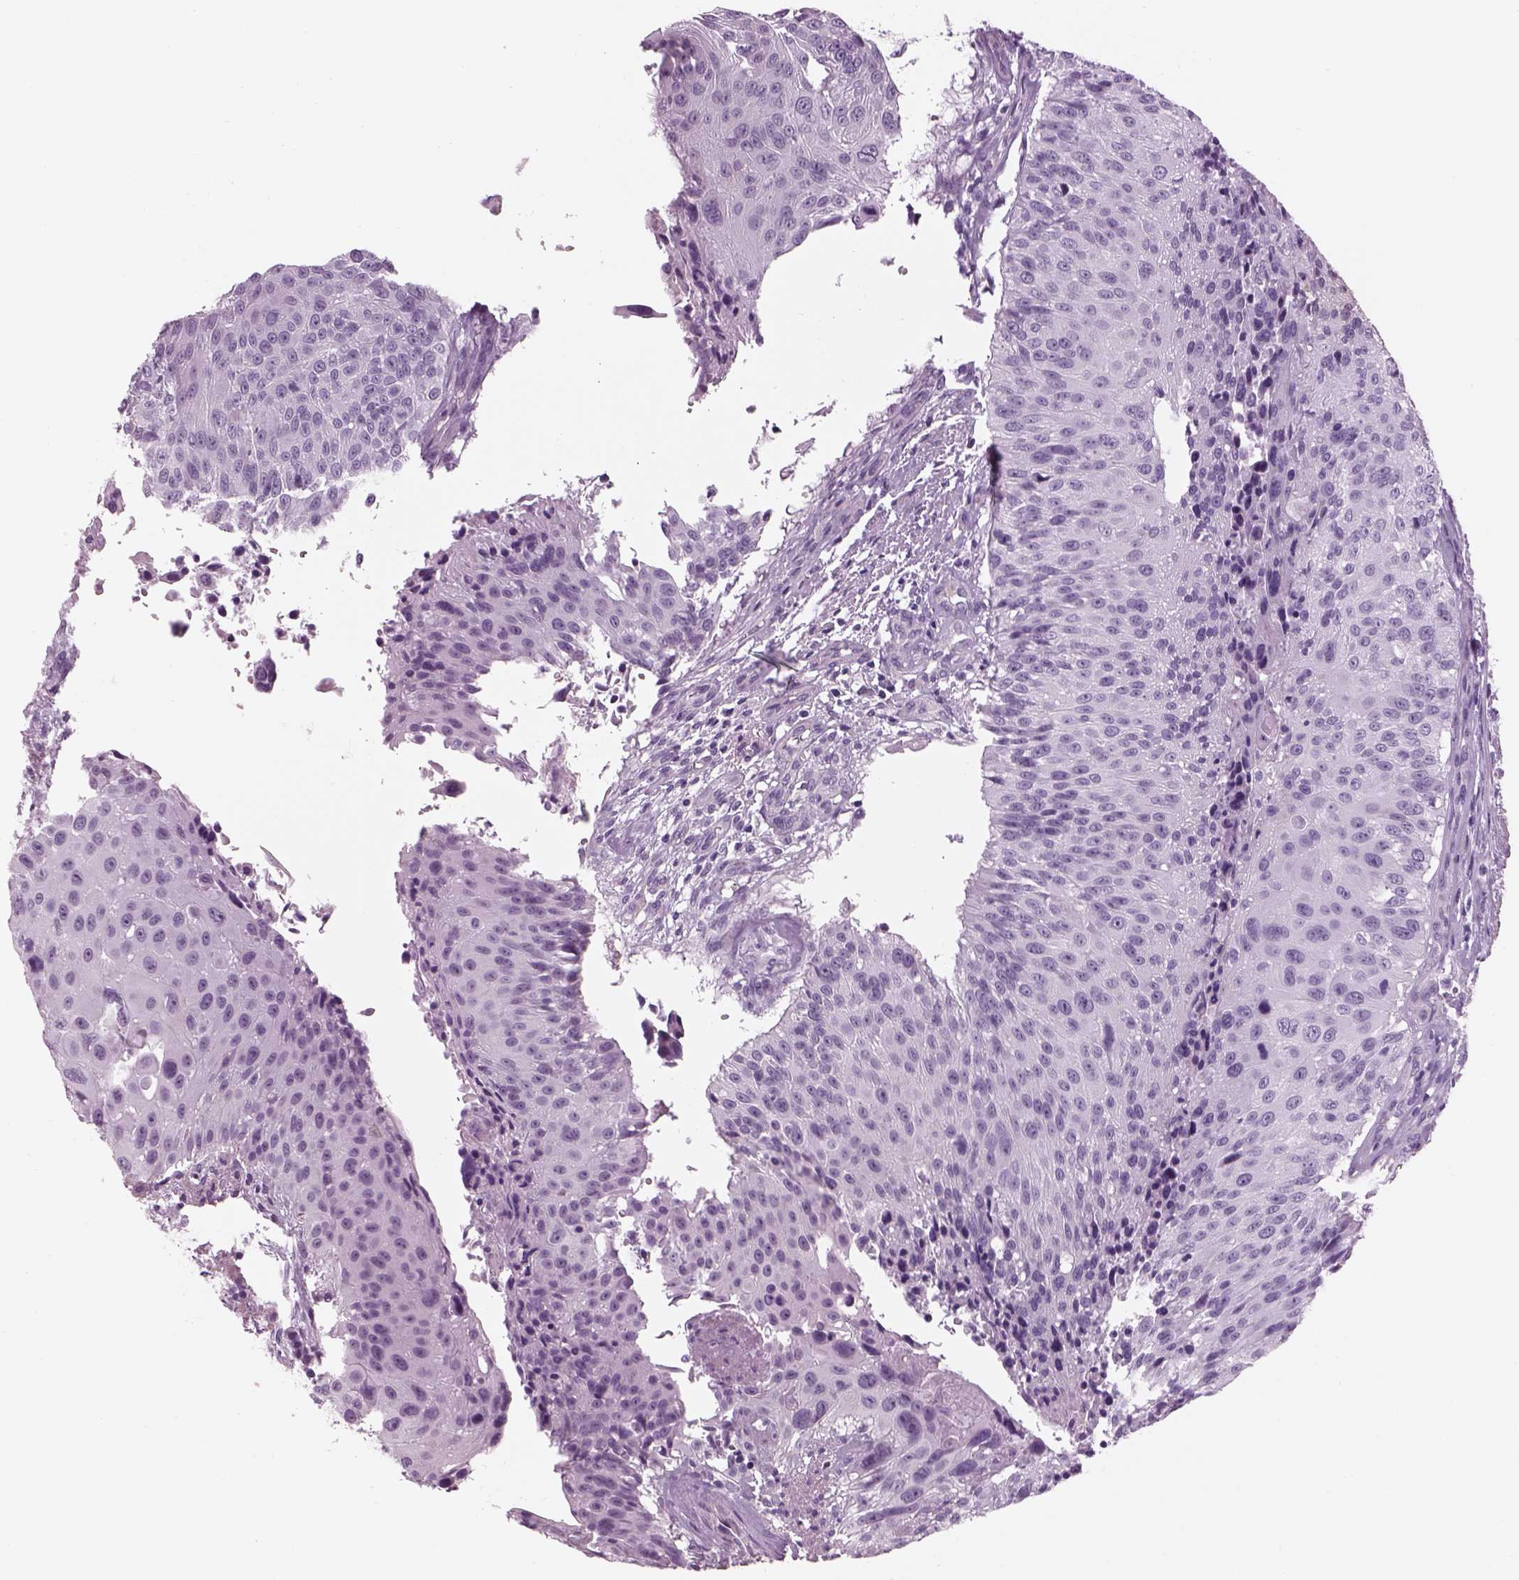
{"staining": {"intensity": "negative", "quantity": "none", "location": "none"}, "tissue": "urothelial cancer", "cell_type": "Tumor cells", "image_type": "cancer", "snomed": [{"axis": "morphology", "description": "Urothelial carcinoma, NOS"}, {"axis": "topography", "description": "Urinary bladder"}], "caption": "Histopathology image shows no significant protein staining in tumor cells of transitional cell carcinoma.", "gene": "GAS2L2", "patient": {"sex": "male", "age": 55}}